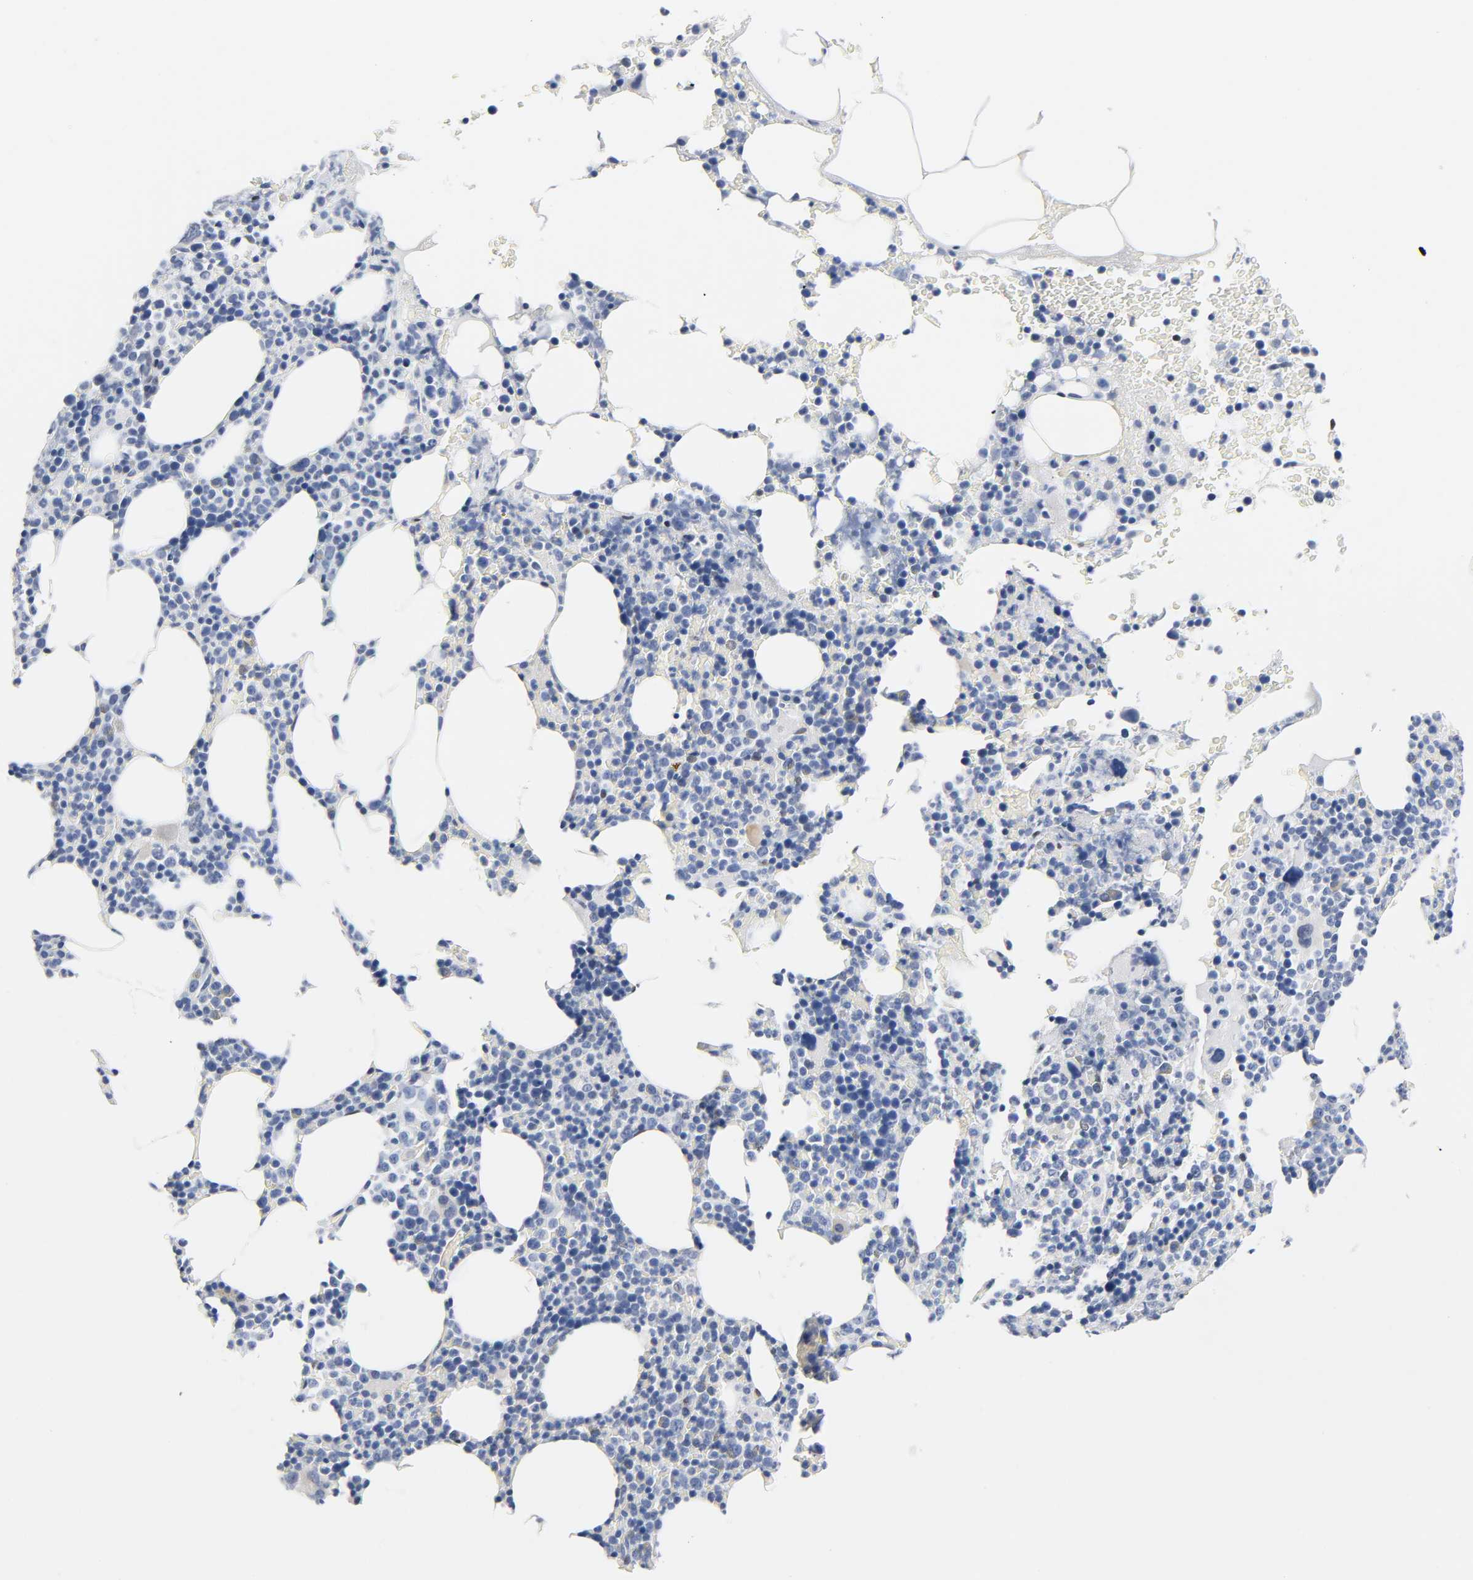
{"staining": {"intensity": "negative", "quantity": "none", "location": "none"}, "tissue": "bone marrow", "cell_type": "Hematopoietic cells", "image_type": "normal", "snomed": [{"axis": "morphology", "description": "Normal tissue, NOS"}, {"axis": "topography", "description": "Bone marrow"}], "caption": "High magnification brightfield microscopy of benign bone marrow stained with DAB (3,3'-diaminobenzidine) (brown) and counterstained with hematoxylin (blue): hematopoietic cells show no significant positivity. (Immunohistochemistry, brightfield microscopy, high magnification).", "gene": "NAB2", "patient": {"sex": "female", "age": 66}}